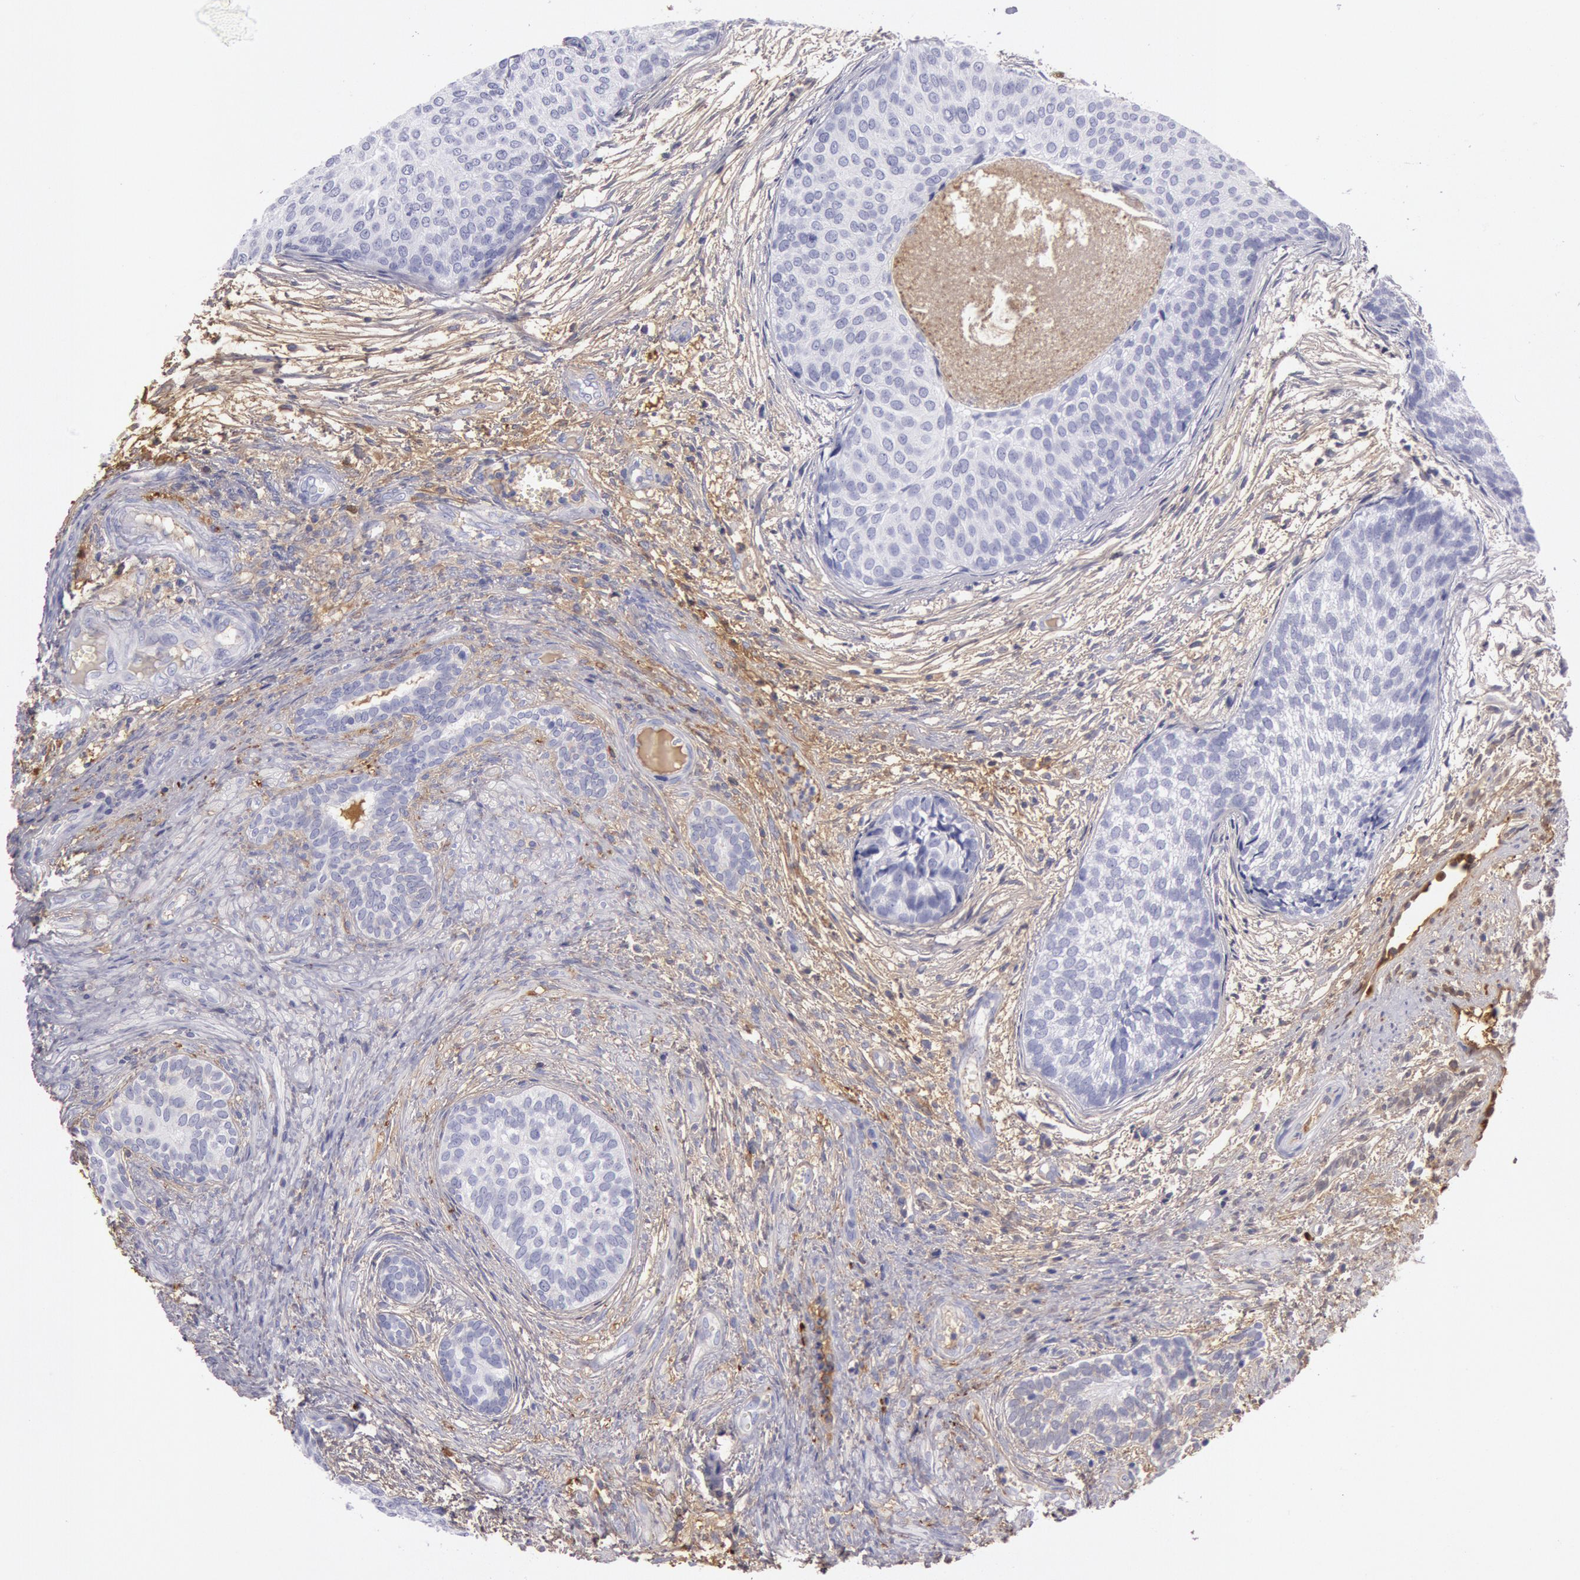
{"staining": {"intensity": "weak", "quantity": "<25%", "location": "cytoplasmic/membranous"}, "tissue": "urothelial cancer", "cell_type": "Tumor cells", "image_type": "cancer", "snomed": [{"axis": "morphology", "description": "Urothelial carcinoma, Low grade"}, {"axis": "topography", "description": "Urinary bladder"}], "caption": "The photomicrograph demonstrates no significant staining in tumor cells of urothelial carcinoma (low-grade).", "gene": "IGHG1", "patient": {"sex": "male", "age": 84}}